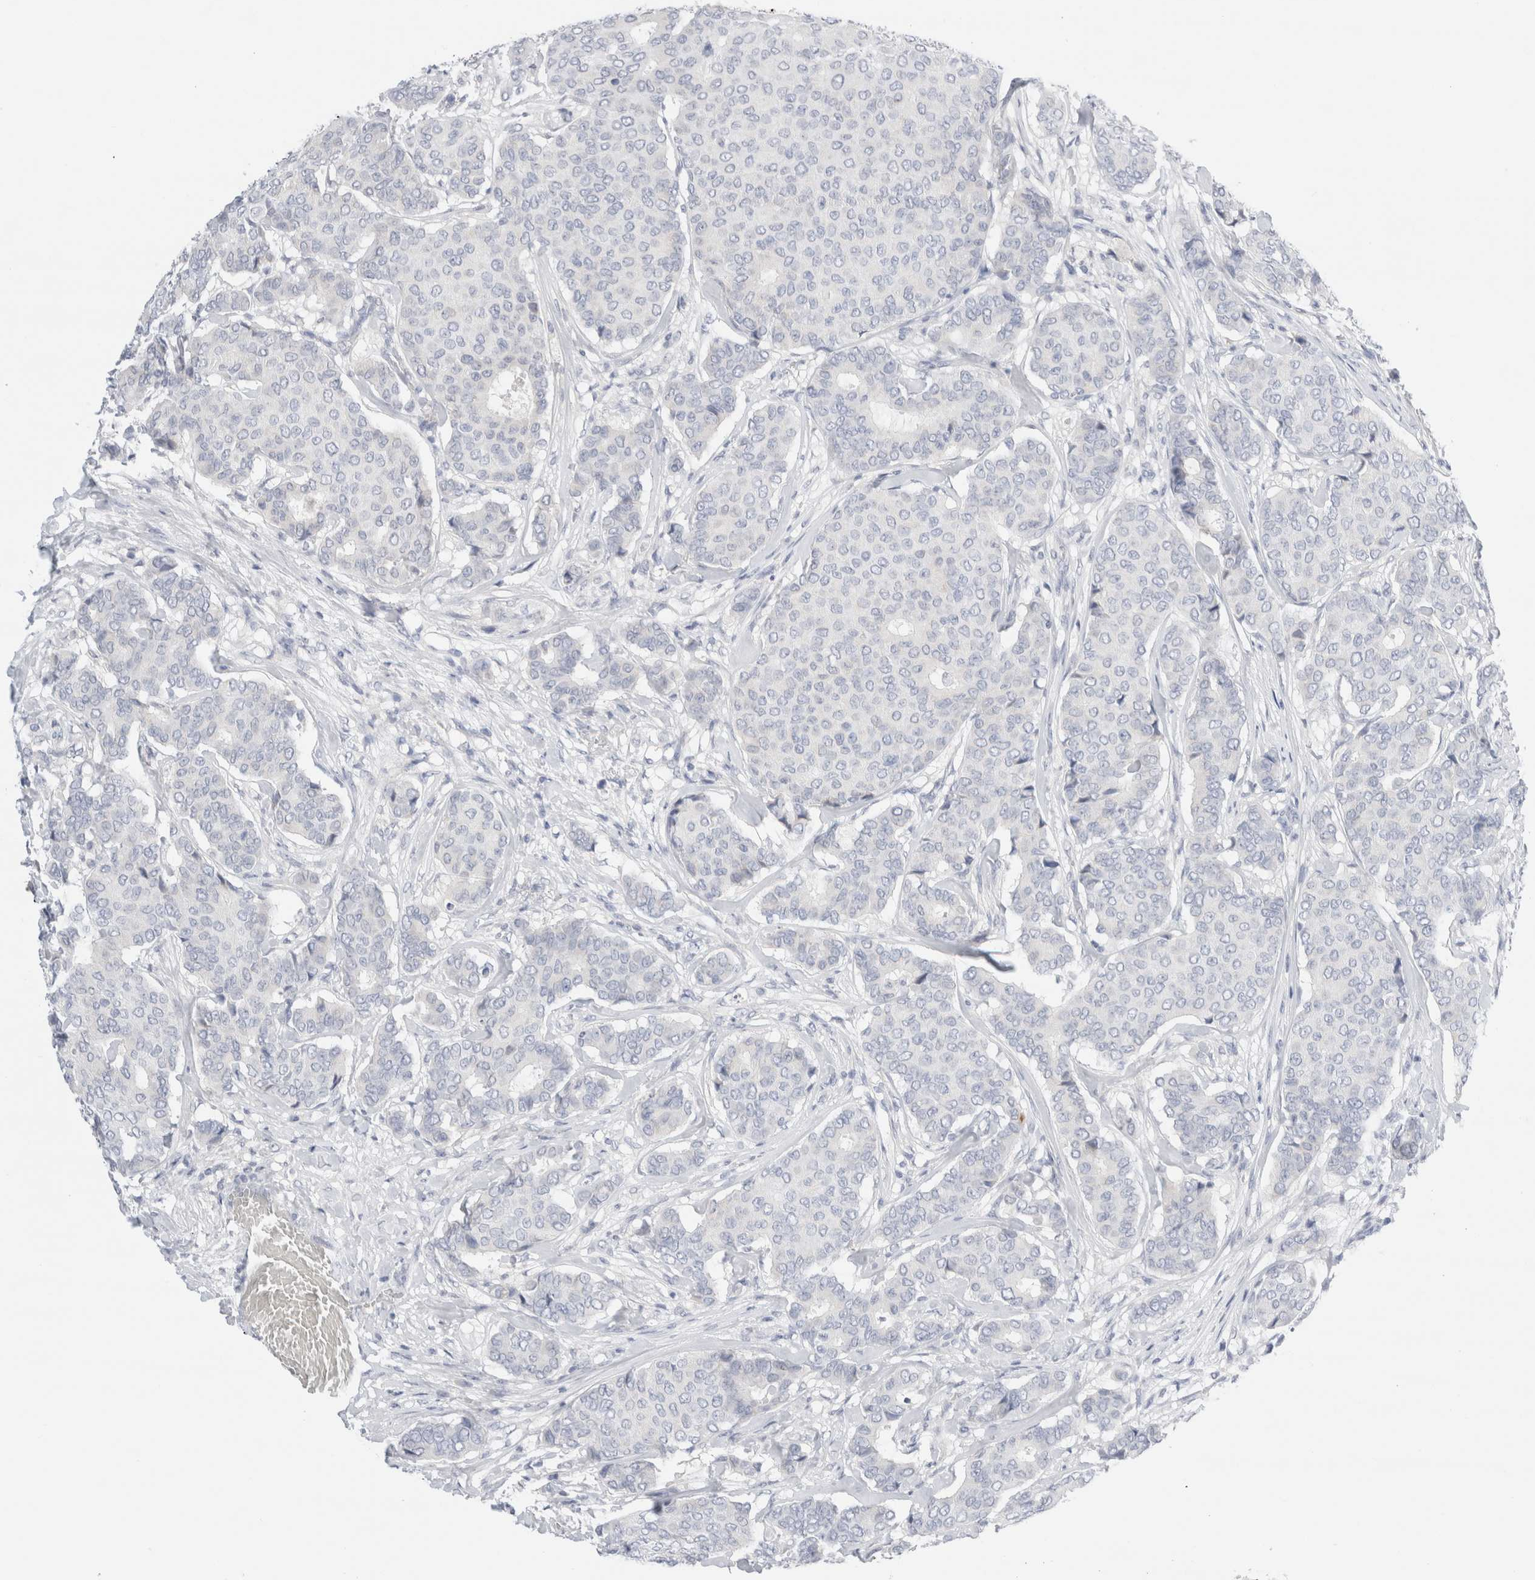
{"staining": {"intensity": "negative", "quantity": "none", "location": "none"}, "tissue": "breast cancer", "cell_type": "Tumor cells", "image_type": "cancer", "snomed": [{"axis": "morphology", "description": "Duct carcinoma"}, {"axis": "topography", "description": "Breast"}], "caption": "Tumor cells are negative for protein expression in human breast cancer (invasive ductal carcinoma).", "gene": "ADAM30", "patient": {"sex": "female", "age": 75}}